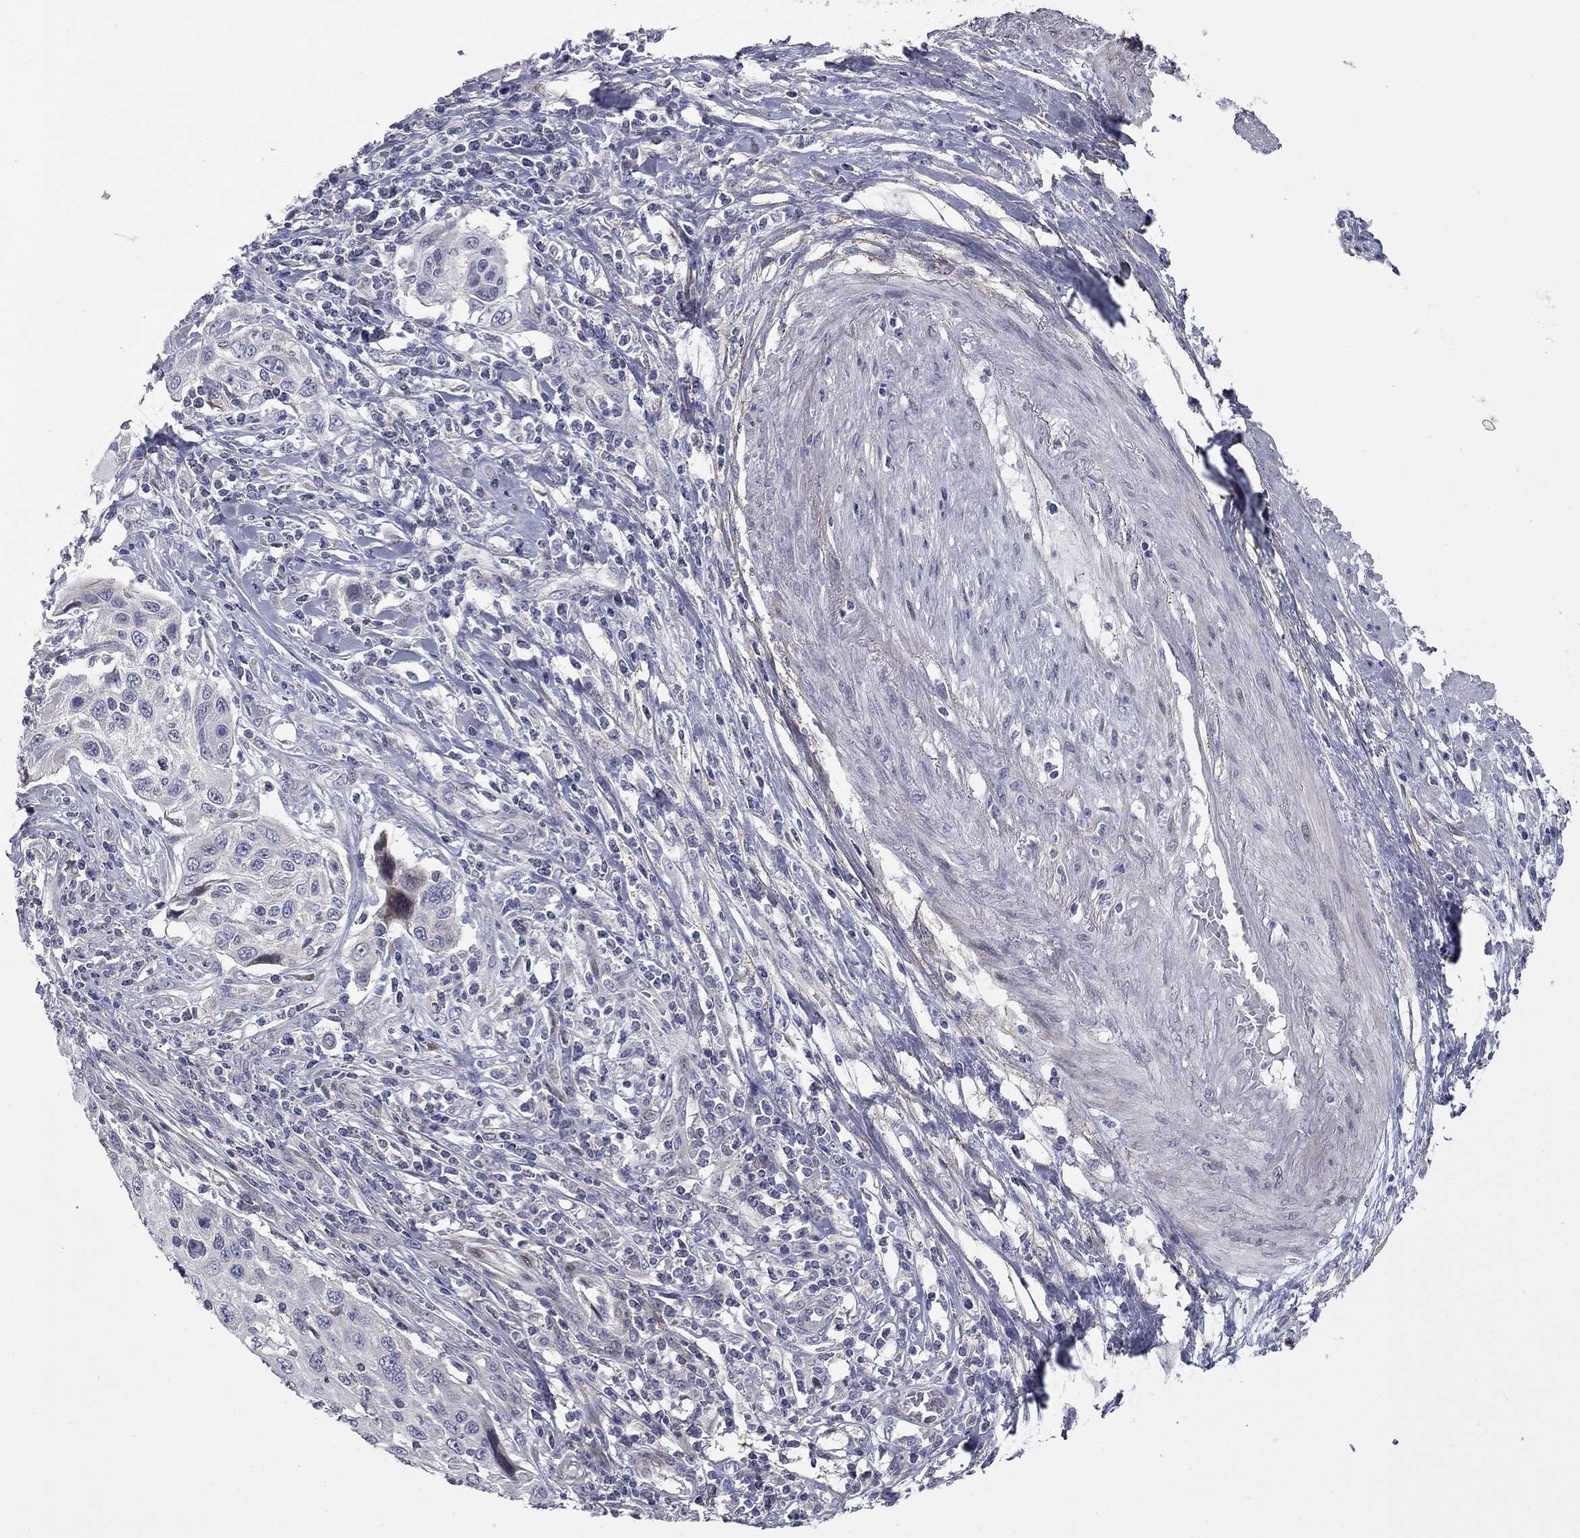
{"staining": {"intensity": "negative", "quantity": "none", "location": "none"}, "tissue": "cervical cancer", "cell_type": "Tumor cells", "image_type": "cancer", "snomed": [{"axis": "morphology", "description": "Squamous cell carcinoma, NOS"}, {"axis": "topography", "description": "Cervix"}], "caption": "There is no significant expression in tumor cells of cervical cancer (squamous cell carcinoma). (DAB immunohistochemistry with hematoxylin counter stain).", "gene": "DUSP7", "patient": {"sex": "female", "age": 70}}